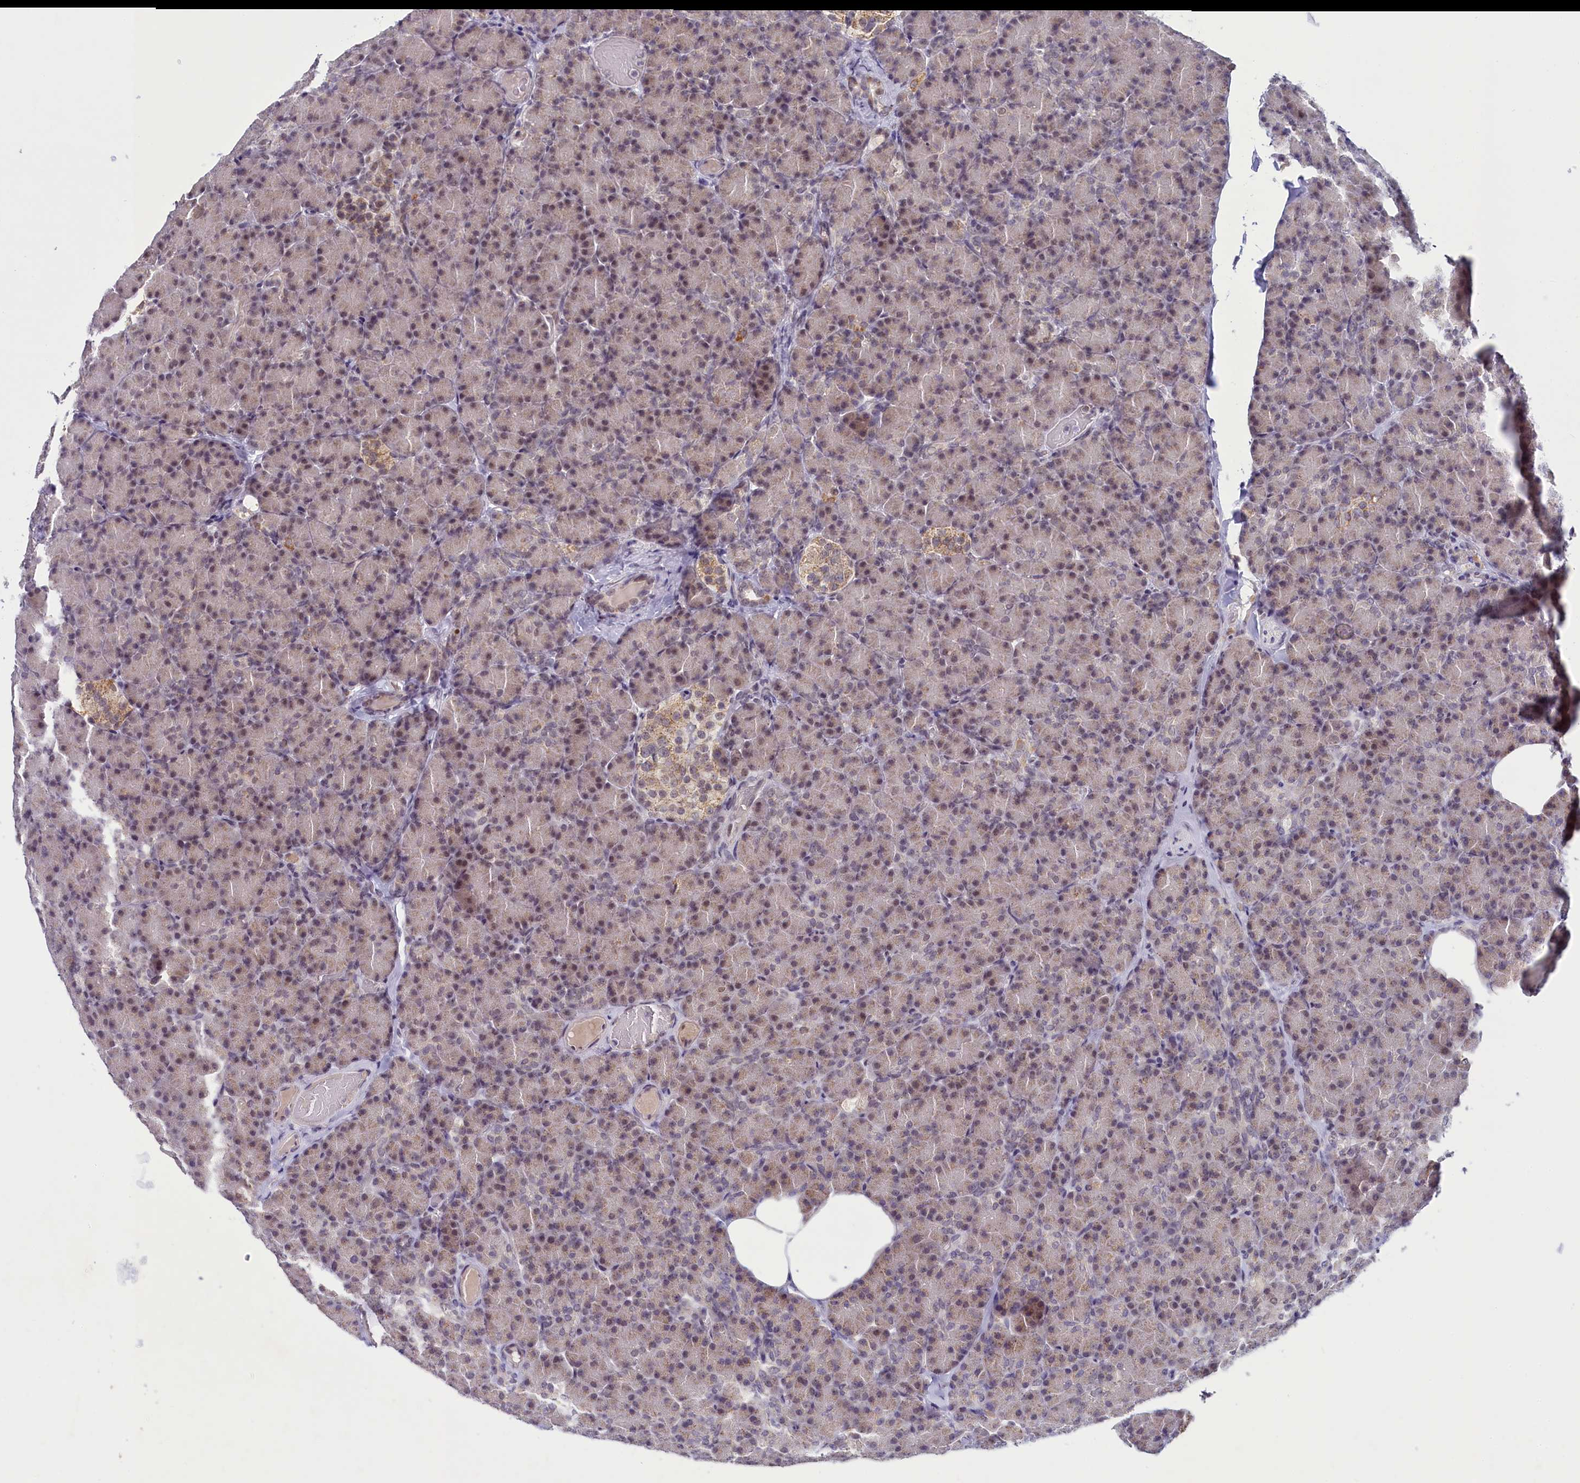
{"staining": {"intensity": "moderate", "quantity": ">75%", "location": "cytoplasmic/membranous,nuclear"}, "tissue": "pancreas", "cell_type": "Exocrine glandular cells", "image_type": "normal", "snomed": [{"axis": "morphology", "description": "Normal tissue, NOS"}, {"axis": "topography", "description": "Pancreas"}], "caption": "Immunohistochemistry (IHC) histopathology image of normal pancreas stained for a protein (brown), which demonstrates medium levels of moderate cytoplasmic/membranous,nuclear positivity in about >75% of exocrine glandular cells.", "gene": "PPHLN1", "patient": {"sex": "female", "age": 43}}